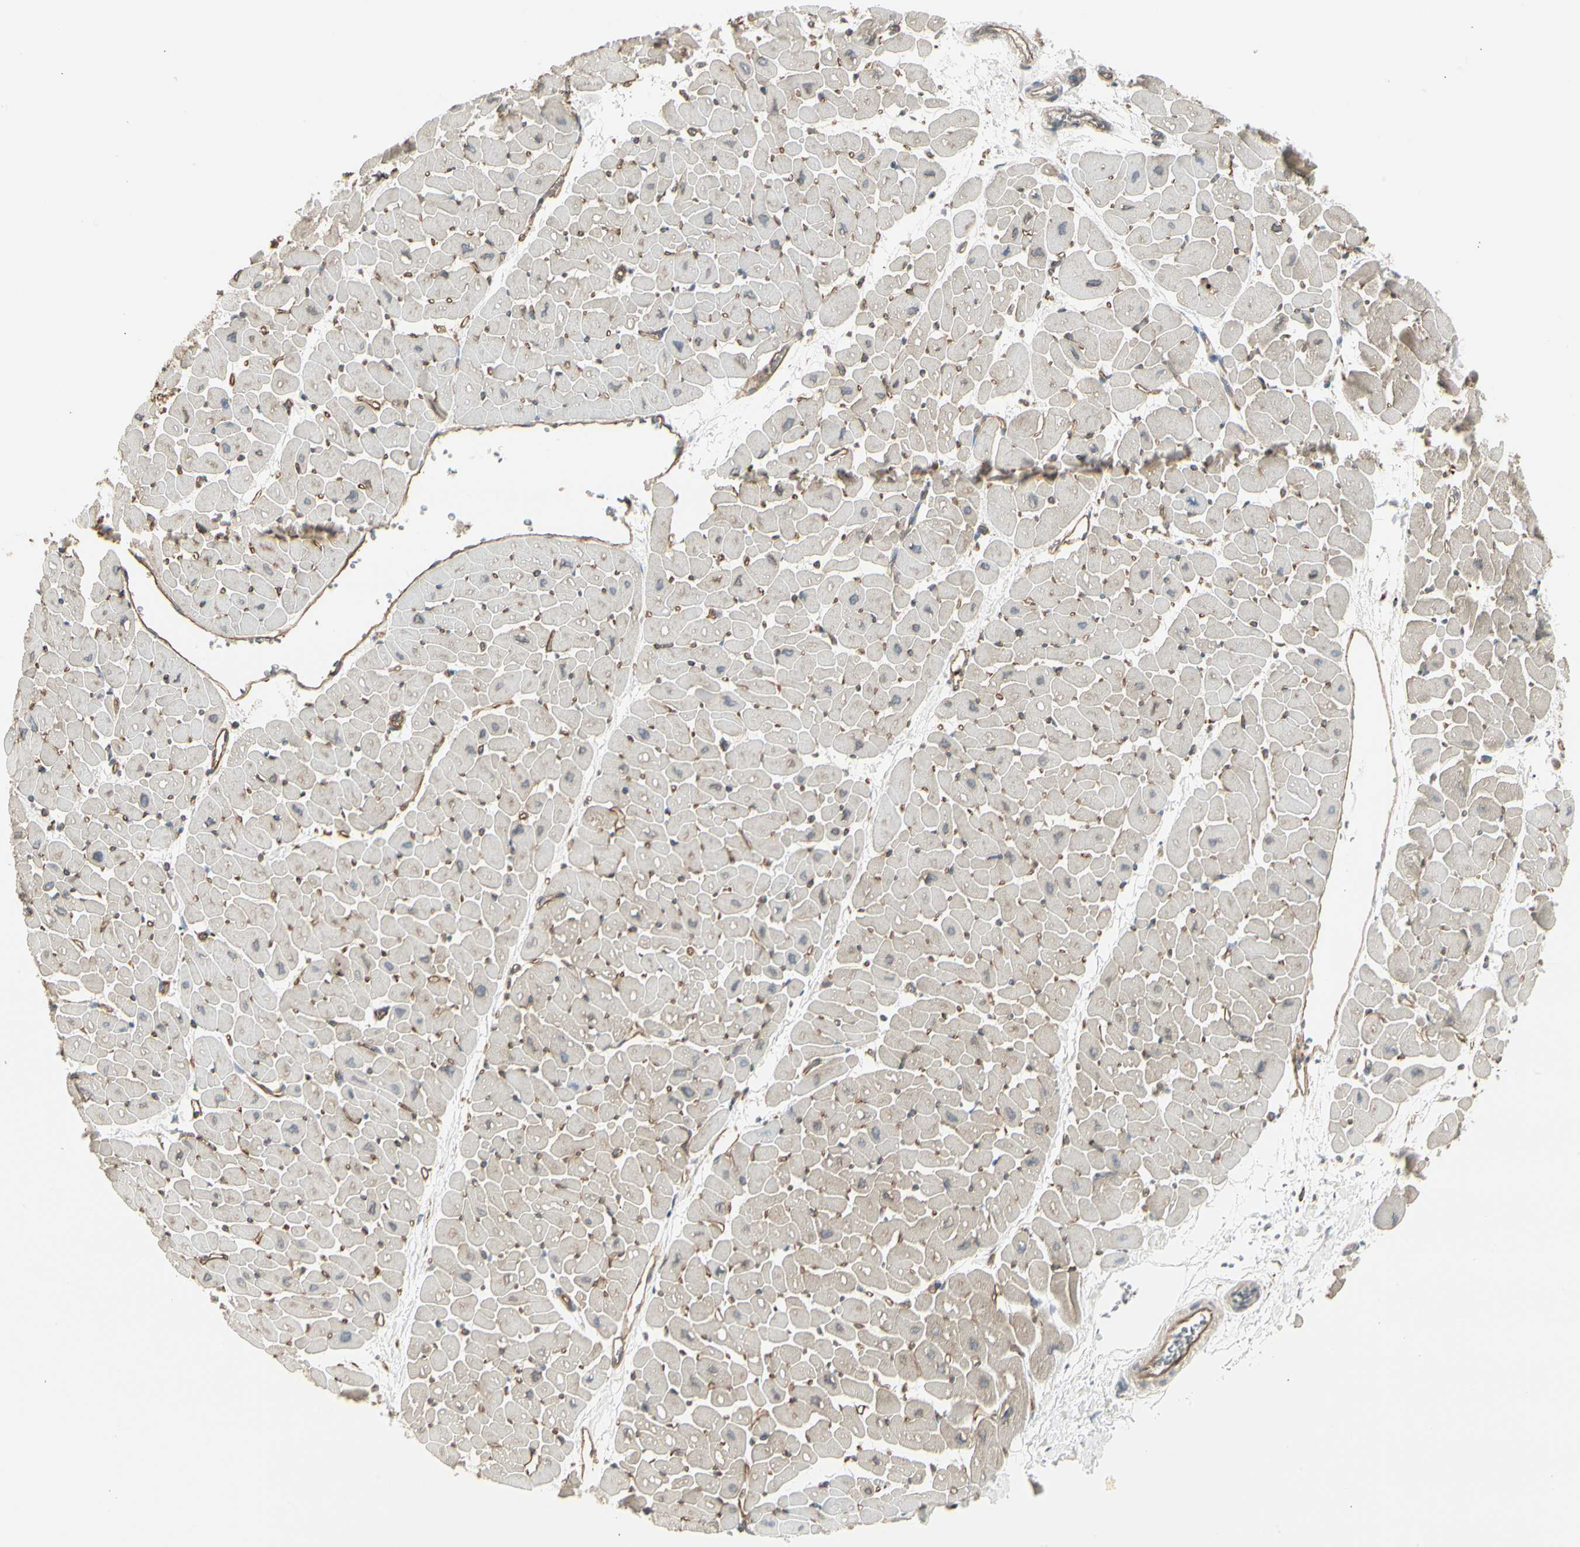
{"staining": {"intensity": "negative", "quantity": "none", "location": "none"}, "tissue": "heart muscle", "cell_type": "Cardiomyocytes", "image_type": "normal", "snomed": [{"axis": "morphology", "description": "Normal tissue, NOS"}, {"axis": "topography", "description": "Heart"}], "caption": "Cardiomyocytes show no significant protein positivity in normal heart muscle. (DAB (3,3'-diaminobenzidine) immunohistochemistry, high magnification).", "gene": "ATP6V1B2", "patient": {"sex": "male", "age": 45}}